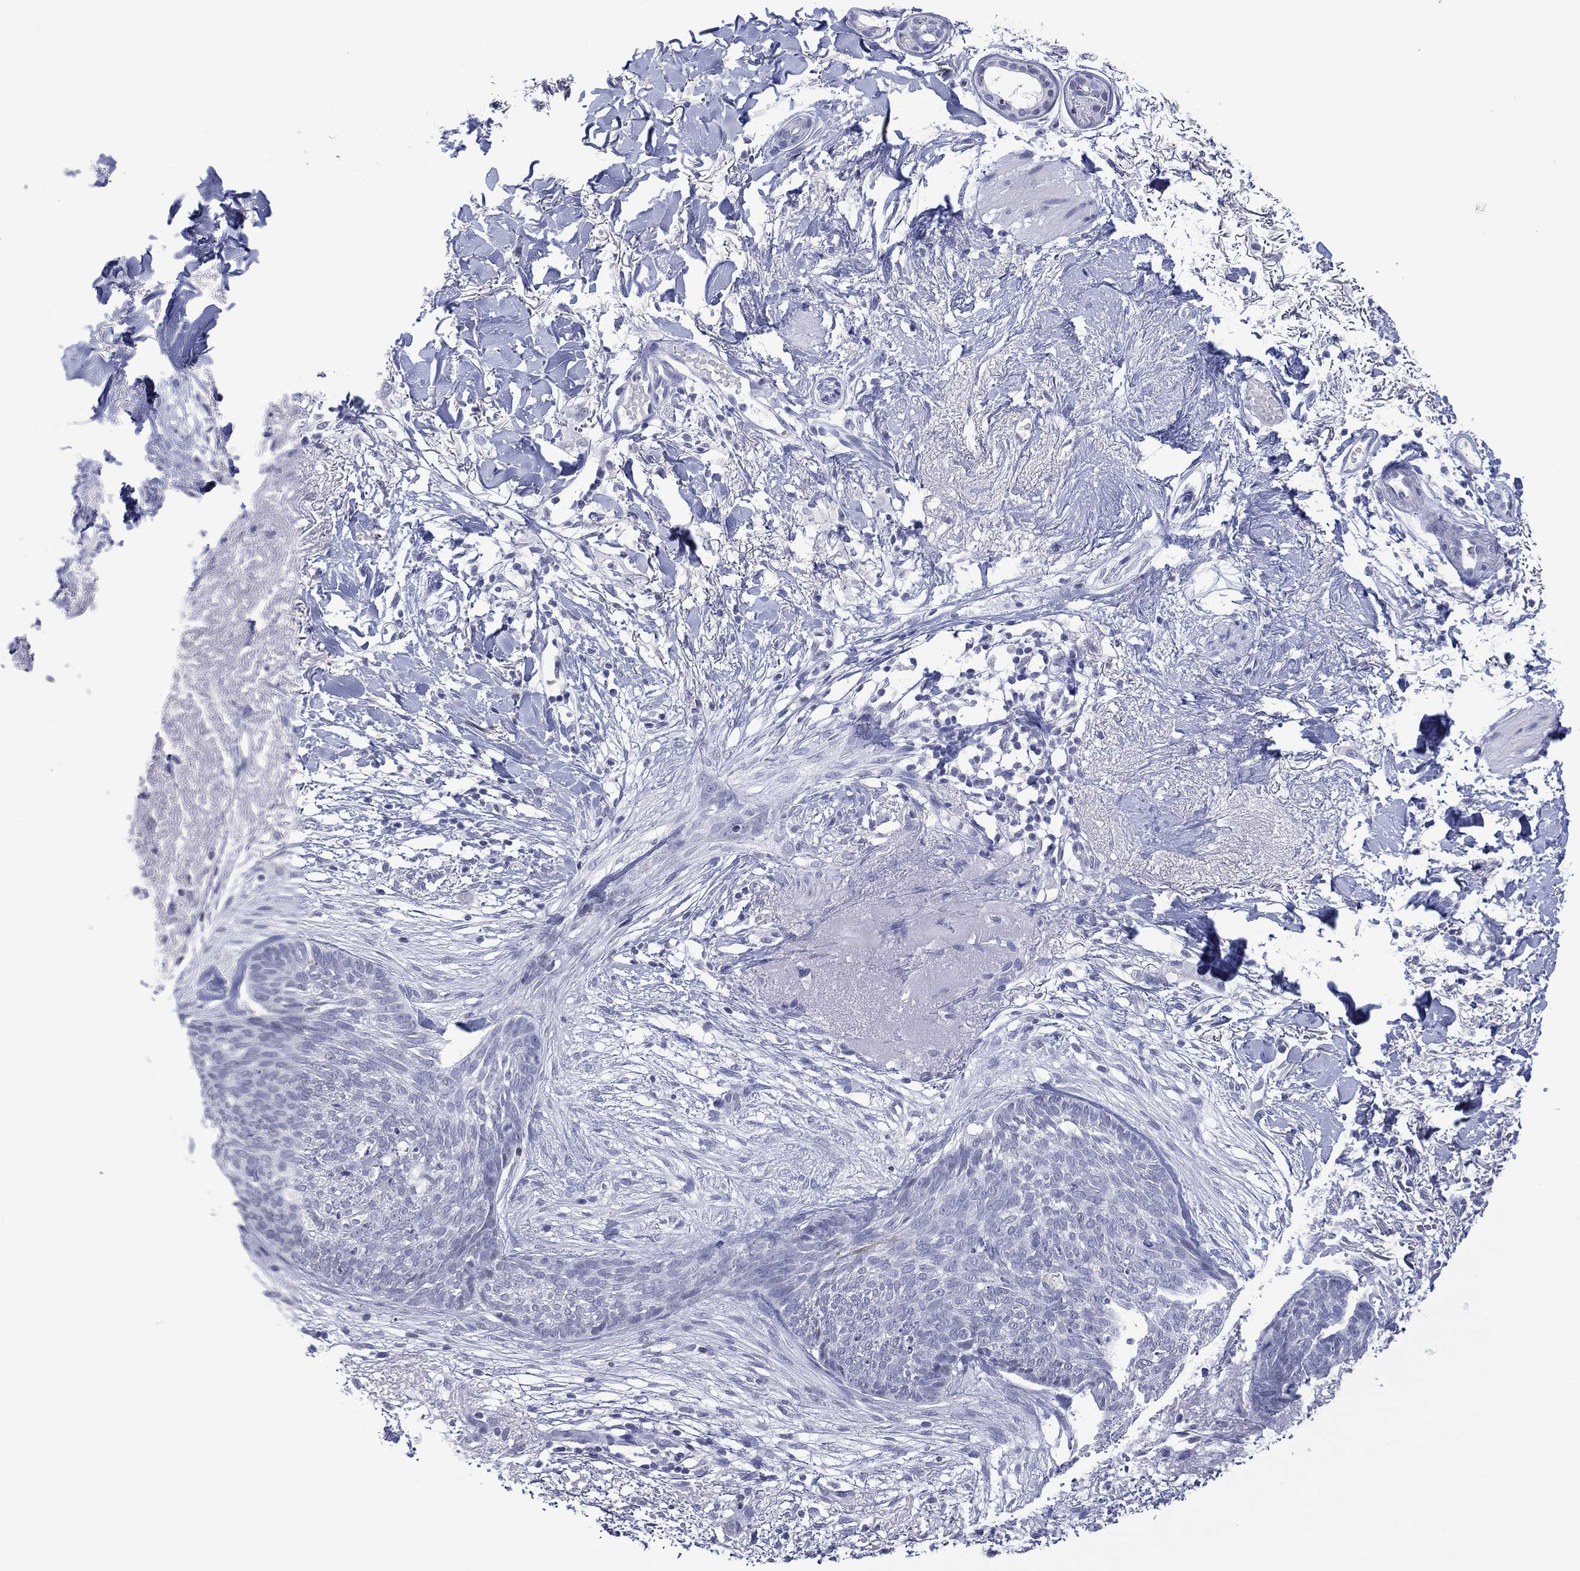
{"staining": {"intensity": "negative", "quantity": "none", "location": "none"}, "tissue": "skin cancer", "cell_type": "Tumor cells", "image_type": "cancer", "snomed": [{"axis": "morphology", "description": "Normal tissue, NOS"}, {"axis": "morphology", "description": "Basal cell carcinoma"}, {"axis": "topography", "description": "Skin"}], "caption": "Tumor cells are negative for brown protein staining in basal cell carcinoma (skin). (DAB IHC, high magnification).", "gene": "UTF1", "patient": {"sex": "male", "age": 84}}